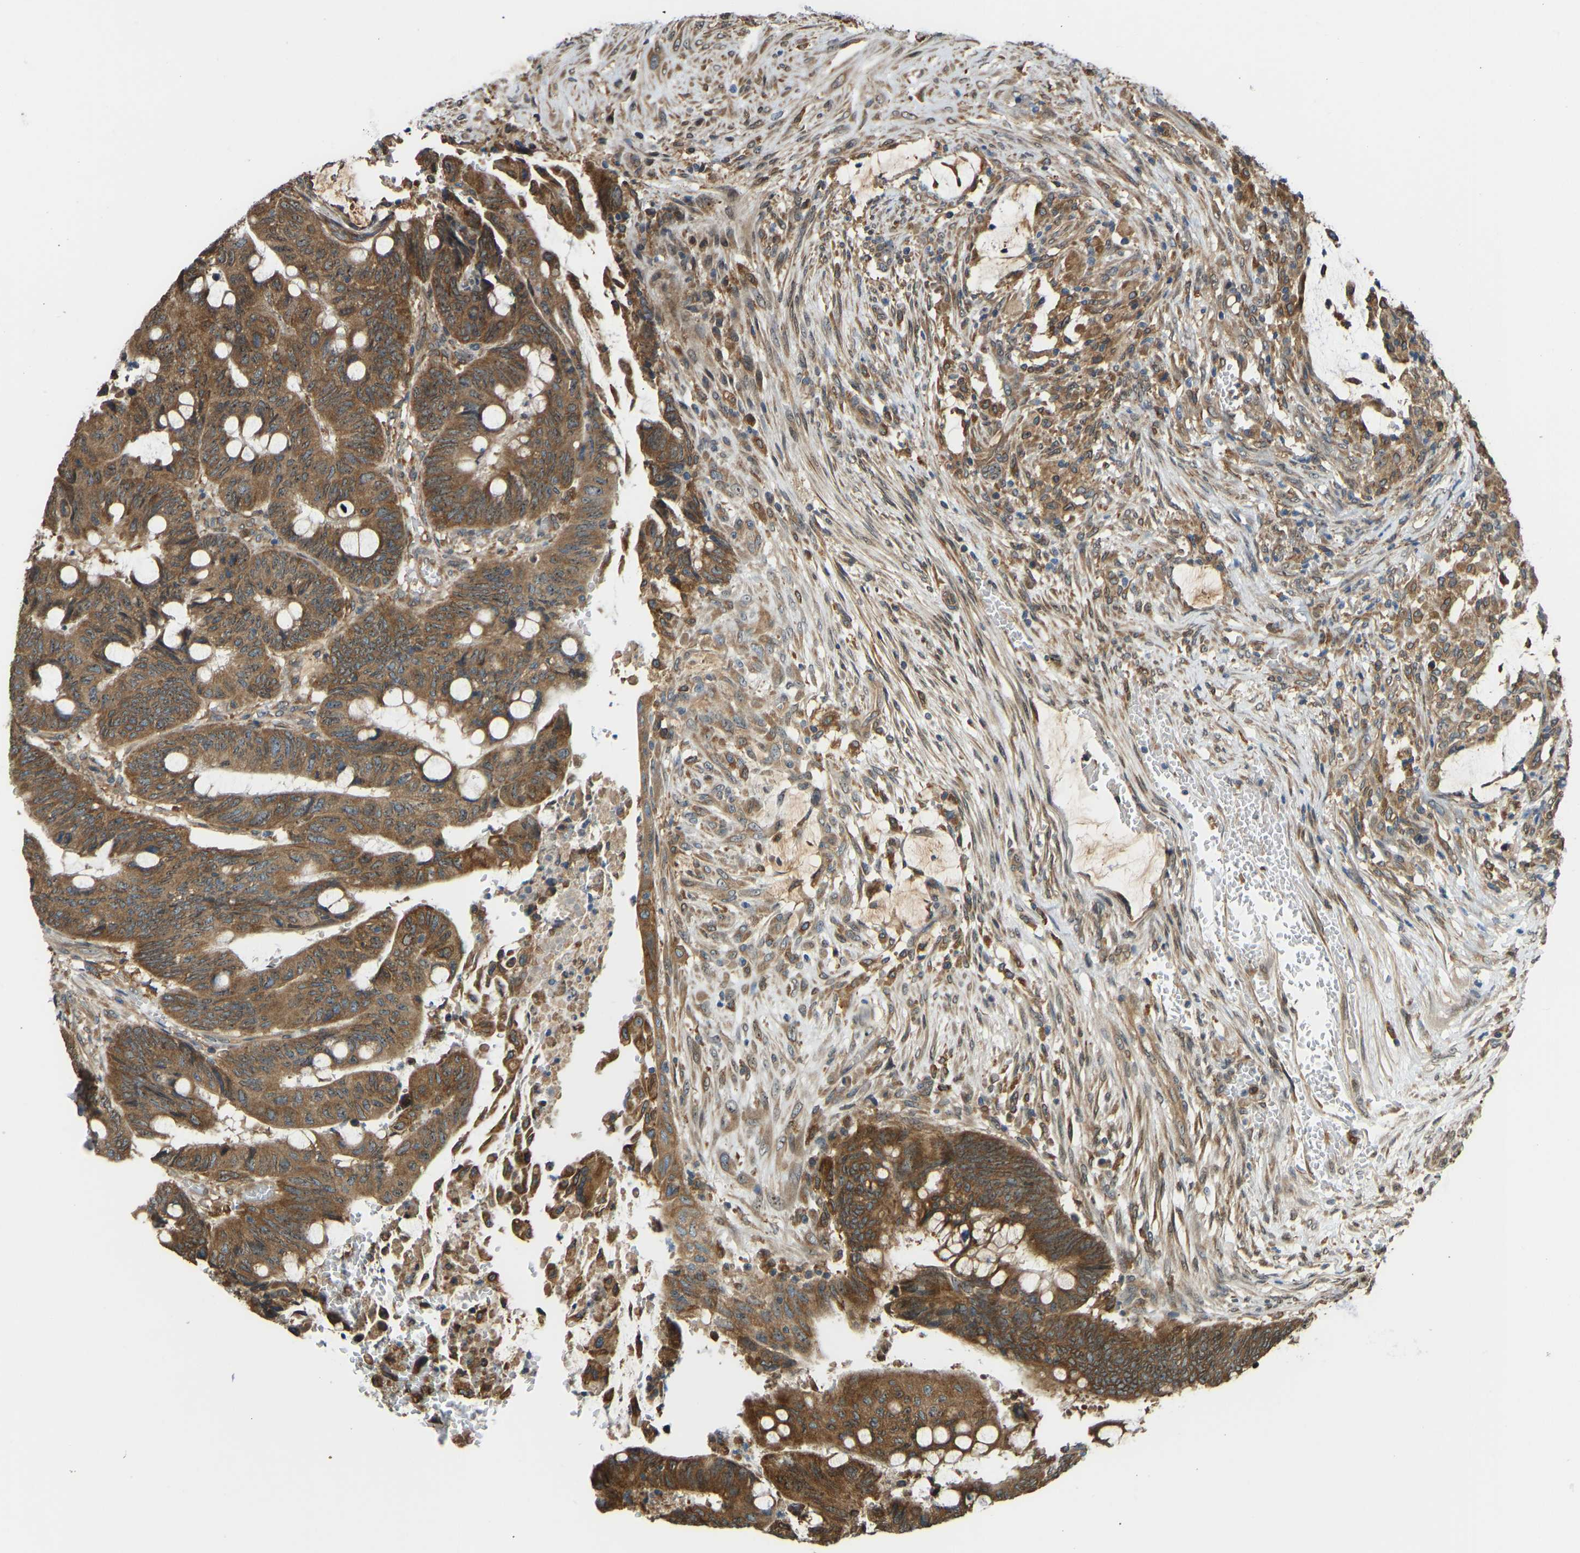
{"staining": {"intensity": "strong", "quantity": ">75%", "location": "cytoplasmic/membranous"}, "tissue": "colorectal cancer", "cell_type": "Tumor cells", "image_type": "cancer", "snomed": [{"axis": "morphology", "description": "Normal tissue, NOS"}, {"axis": "morphology", "description": "Adenocarcinoma, NOS"}, {"axis": "topography", "description": "Rectum"}, {"axis": "topography", "description": "Peripheral nerve tissue"}], "caption": "IHC photomicrograph of neoplastic tissue: adenocarcinoma (colorectal) stained using immunohistochemistry demonstrates high levels of strong protein expression localized specifically in the cytoplasmic/membranous of tumor cells, appearing as a cytoplasmic/membranous brown color.", "gene": "OS9", "patient": {"sex": "male", "age": 92}}